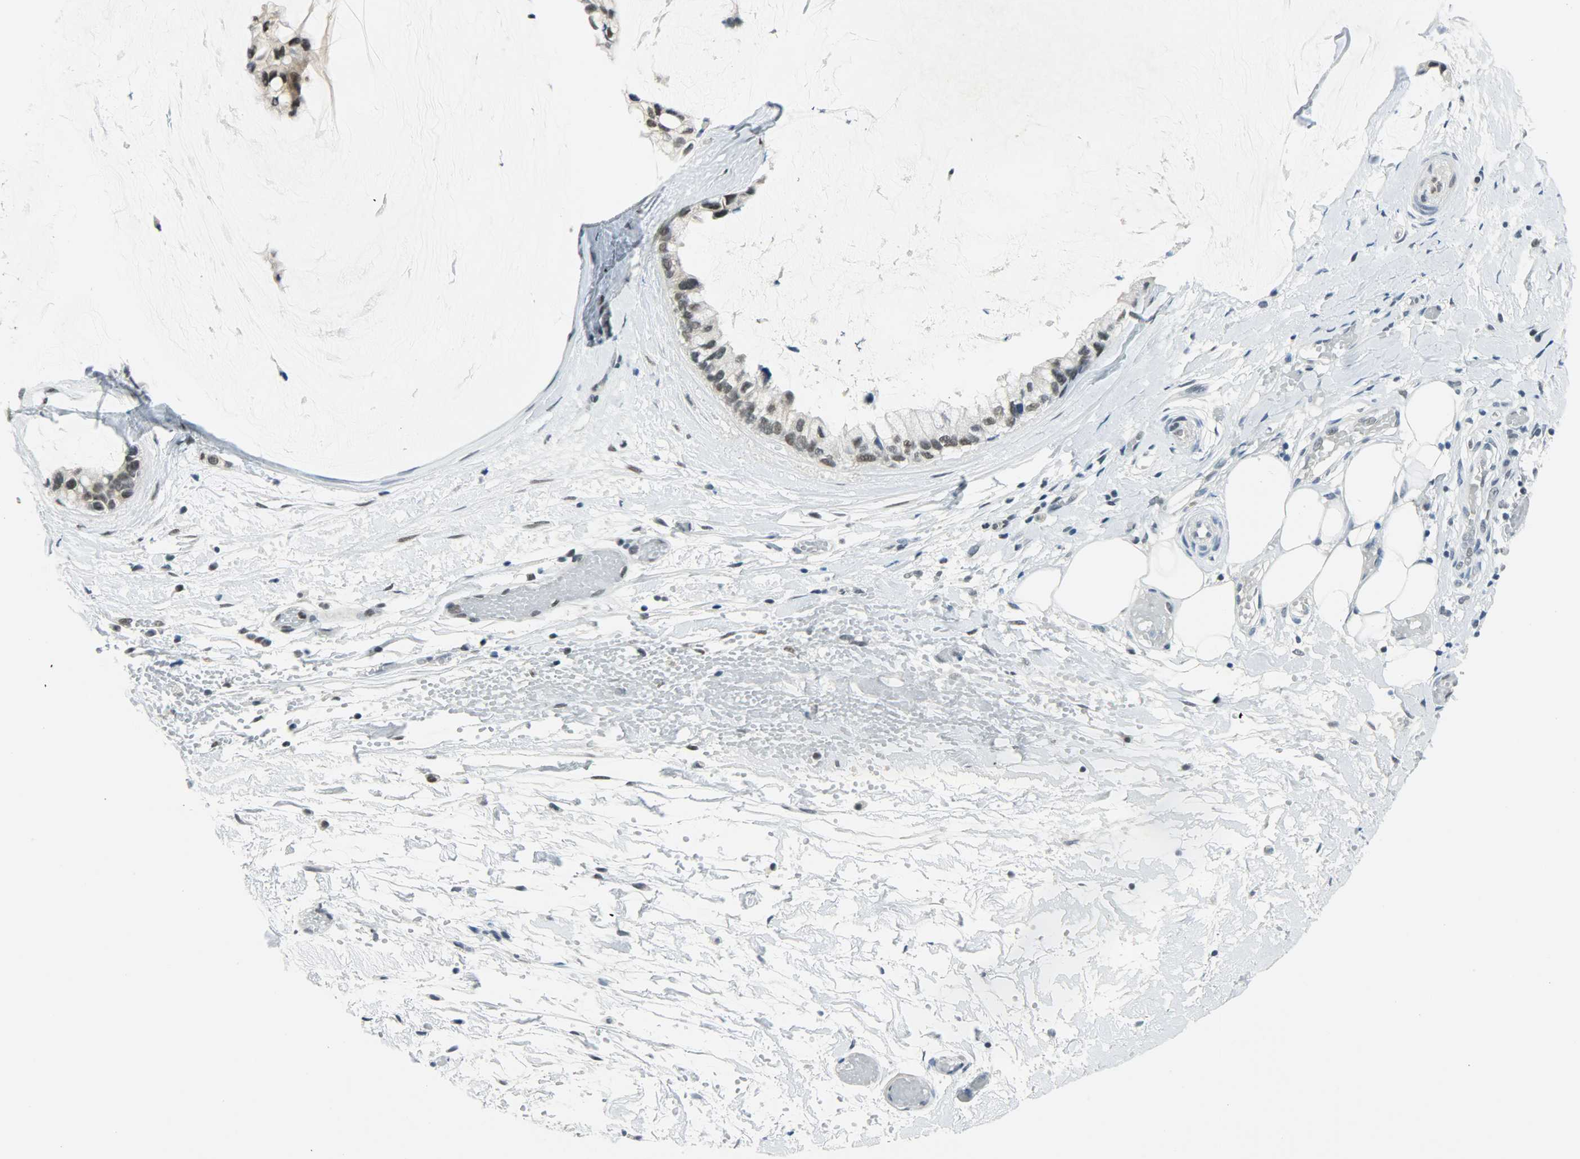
{"staining": {"intensity": "weak", "quantity": ">75%", "location": "nuclear"}, "tissue": "ovarian cancer", "cell_type": "Tumor cells", "image_type": "cancer", "snomed": [{"axis": "morphology", "description": "Cystadenocarcinoma, mucinous, NOS"}, {"axis": "topography", "description": "Ovary"}], "caption": "Weak nuclear expression is present in about >75% of tumor cells in ovarian cancer.", "gene": "SUGP1", "patient": {"sex": "female", "age": 39}}